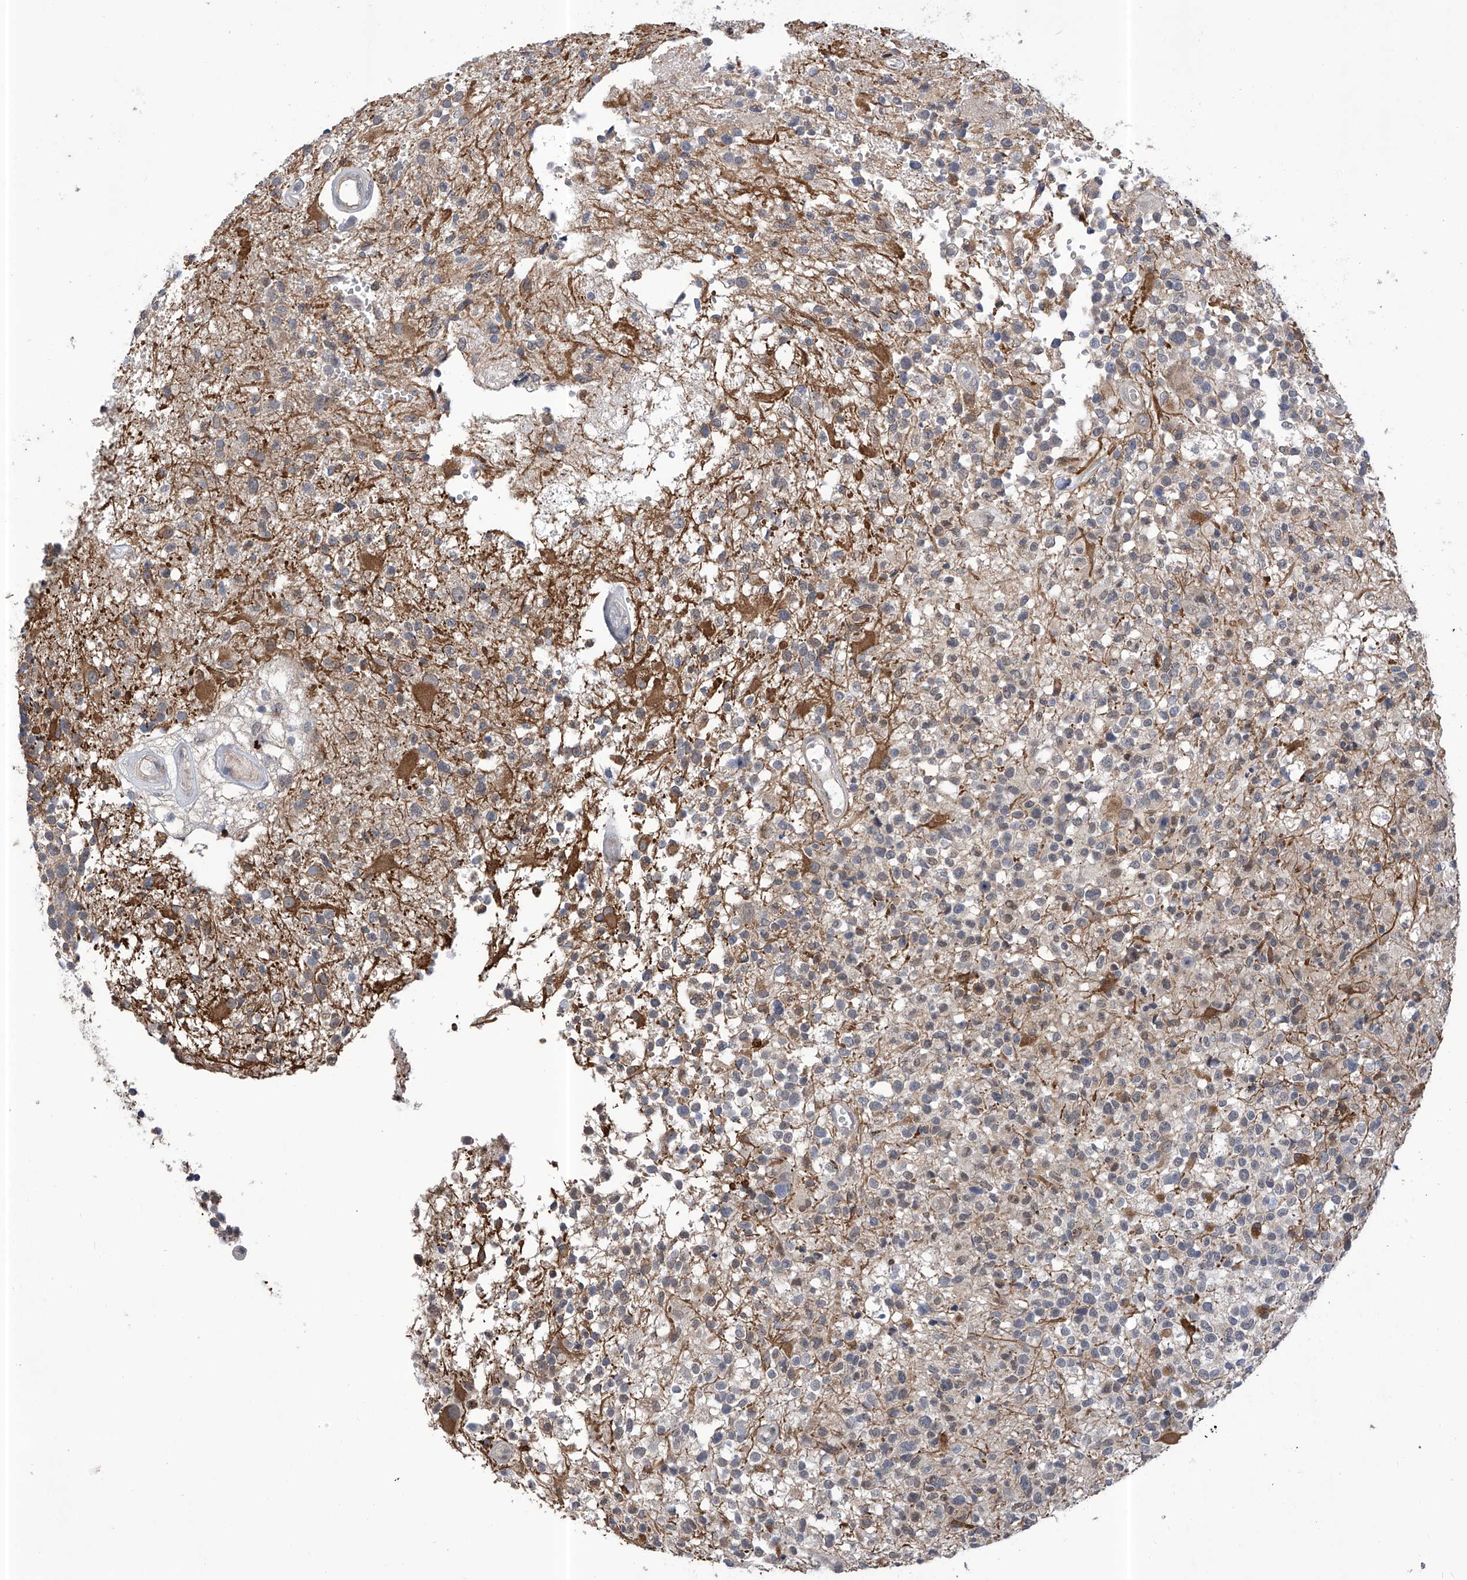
{"staining": {"intensity": "moderate", "quantity": "<25%", "location": "cytoplasmic/membranous"}, "tissue": "glioma", "cell_type": "Tumor cells", "image_type": "cancer", "snomed": [{"axis": "morphology", "description": "Glioma, malignant, High grade"}, {"axis": "morphology", "description": "Glioblastoma, NOS"}, {"axis": "topography", "description": "Brain"}], "caption": "Protein analysis of glioblastoma tissue displays moderate cytoplasmic/membranous positivity in approximately <25% of tumor cells.", "gene": "KIFC2", "patient": {"sex": "male", "age": 60}}